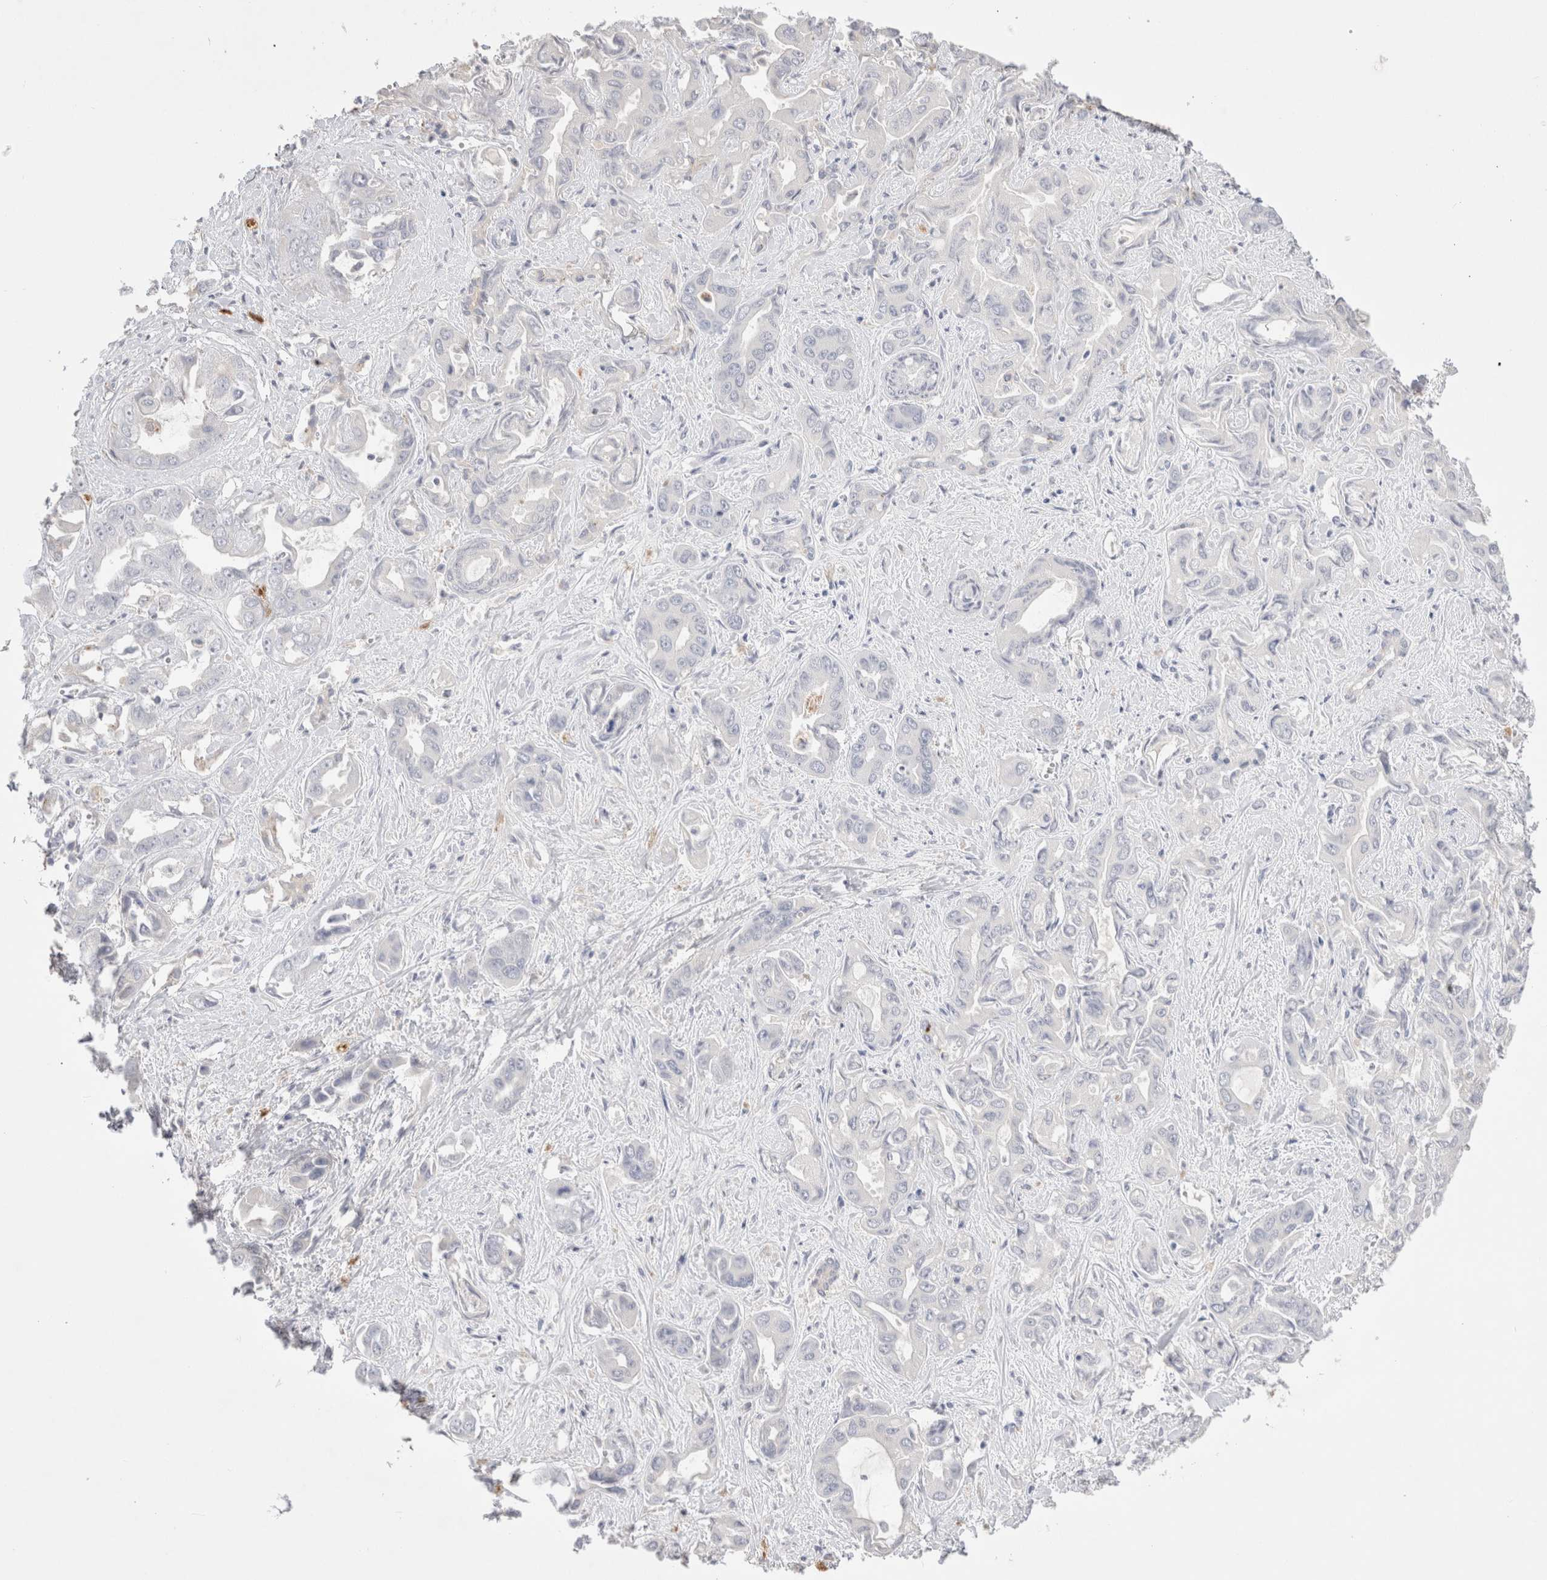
{"staining": {"intensity": "negative", "quantity": "none", "location": "none"}, "tissue": "liver cancer", "cell_type": "Tumor cells", "image_type": "cancer", "snomed": [{"axis": "morphology", "description": "Cholangiocarcinoma"}, {"axis": "topography", "description": "Liver"}], "caption": "The immunohistochemistry micrograph has no significant positivity in tumor cells of cholangiocarcinoma (liver) tissue.", "gene": "HPGDS", "patient": {"sex": "female", "age": 52}}